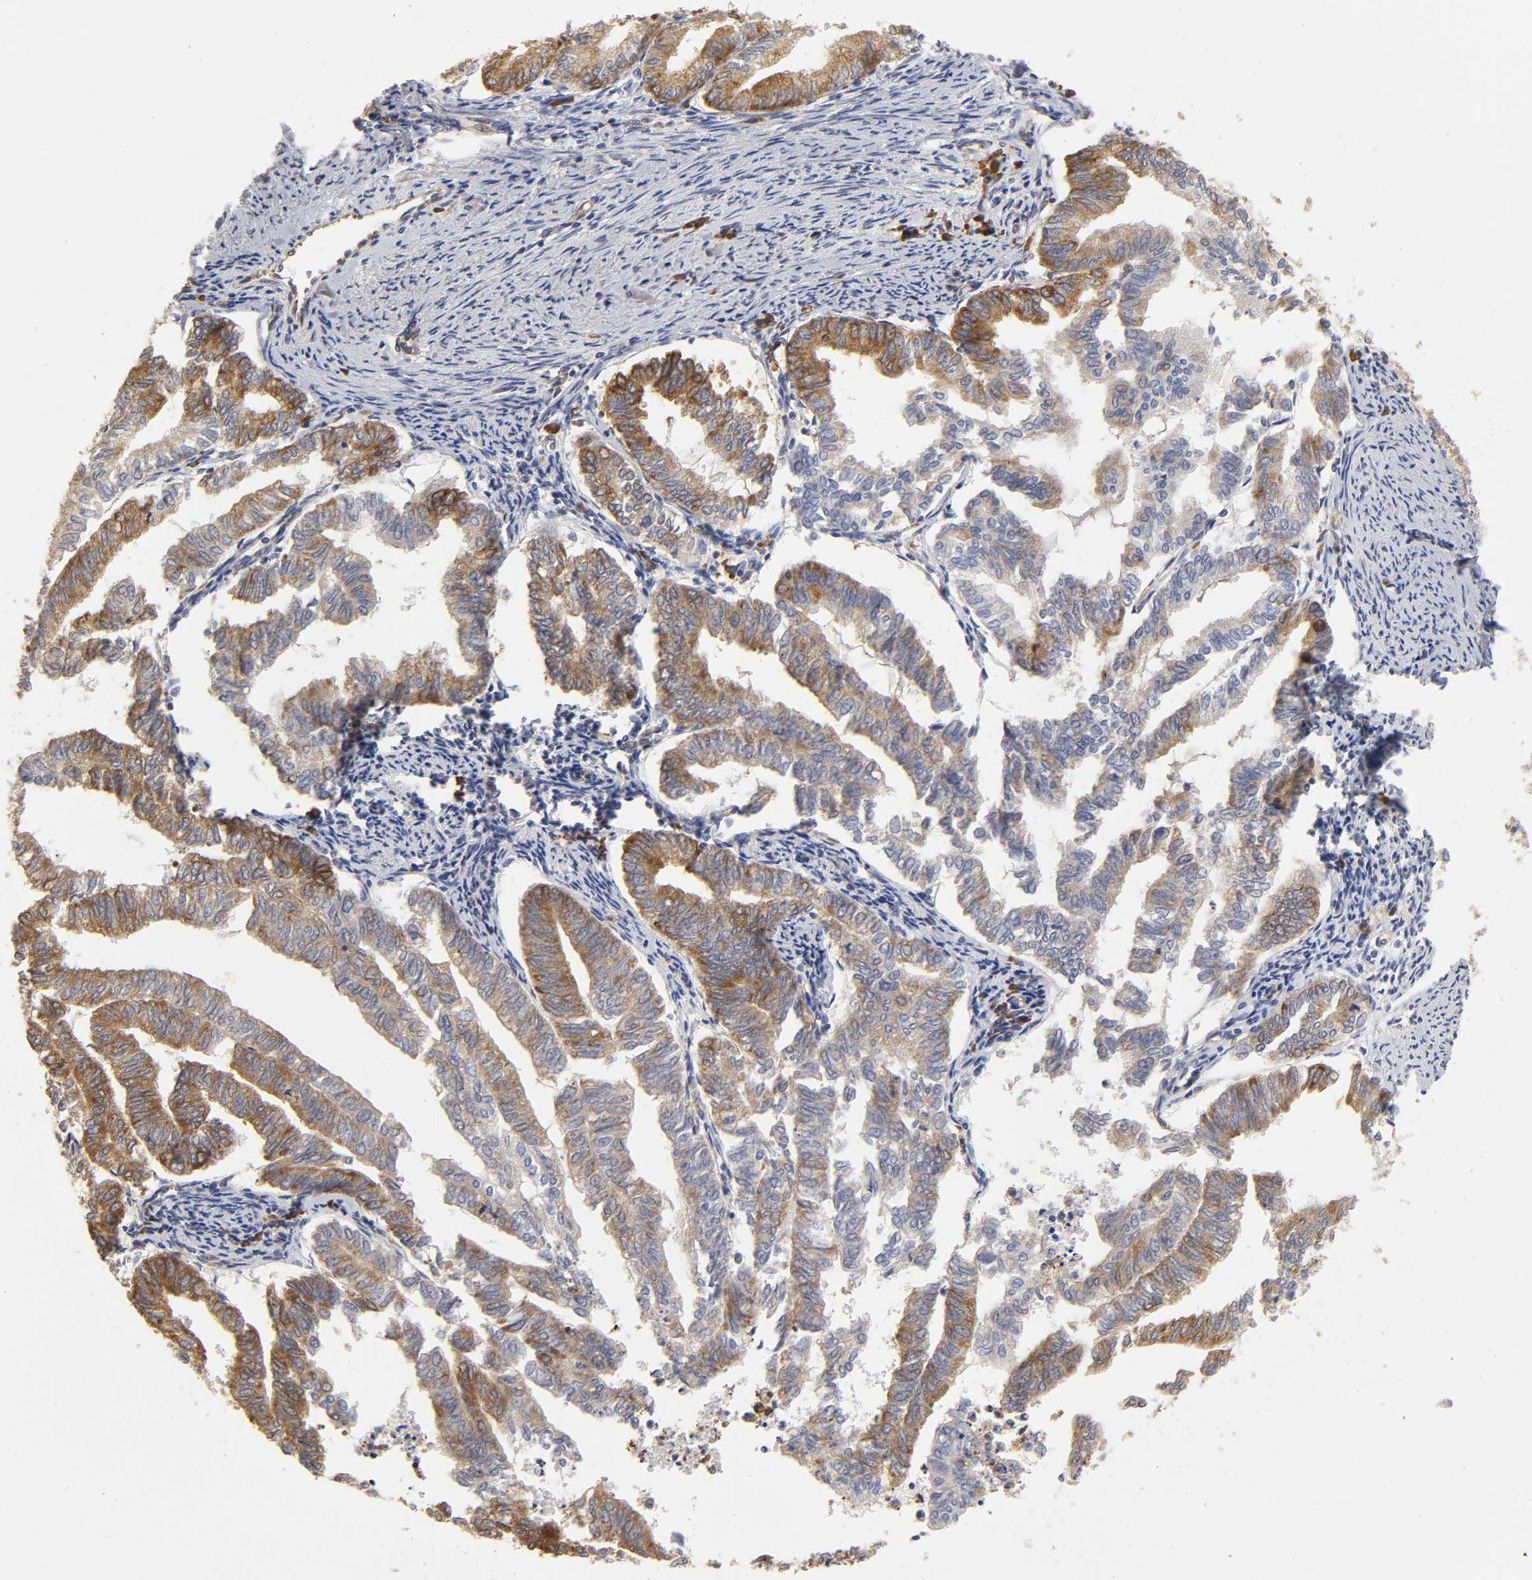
{"staining": {"intensity": "strong", "quantity": ">75%", "location": "cytoplasmic/membranous"}, "tissue": "endometrial cancer", "cell_type": "Tumor cells", "image_type": "cancer", "snomed": [{"axis": "morphology", "description": "Adenocarcinoma, NOS"}, {"axis": "topography", "description": "Endometrium"}], "caption": "Immunohistochemistry (IHC) photomicrograph of neoplastic tissue: human endometrial cancer (adenocarcinoma) stained using immunohistochemistry (IHC) reveals high levels of strong protein expression localized specifically in the cytoplasmic/membranous of tumor cells, appearing as a cytoplasmic/membranous brown color.", "gene": "RPL14", "patient": {"sex": "female", "age": 79}}